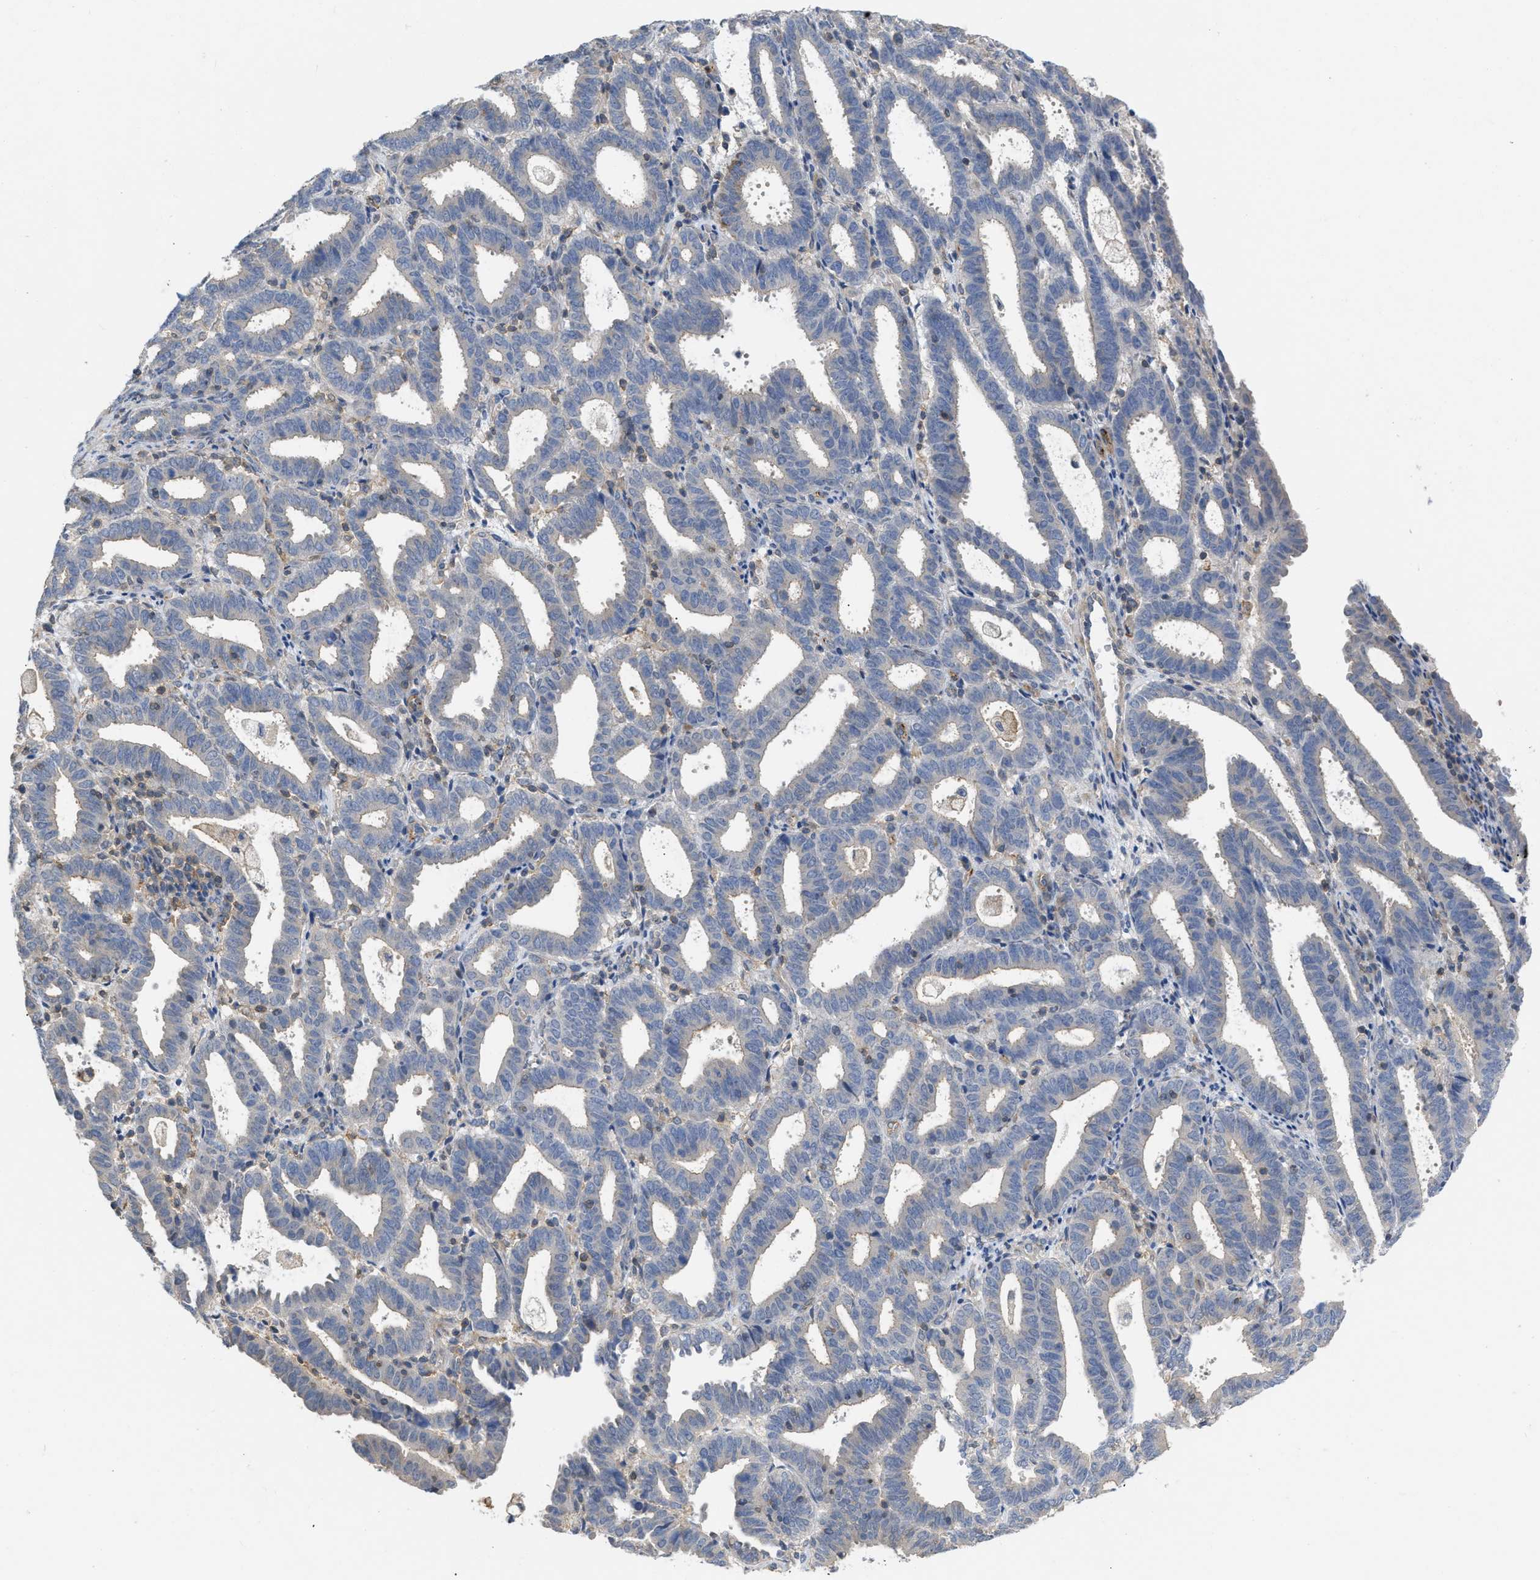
{"staining": {"intensity": "negative", "quantity": "none", "location": "none"}, "tissue": "endometrial cancer", "cell_type": "Tumor cells", "image_type": "cancer", "snomed": [{"axis": "morphology", "description": "Adenocarcinoma, NOS"}, {"axis": "topography", "description": "Uterus"}], "caption": "Endometrial cancer was stained to show a protein in brown. There is no significant expression in tumor cells. (Immunohistochemistry, brightfield microscopy, high magnification).", "gene": "TMEM131", "patient": {"sex": "female", "age": 83}}